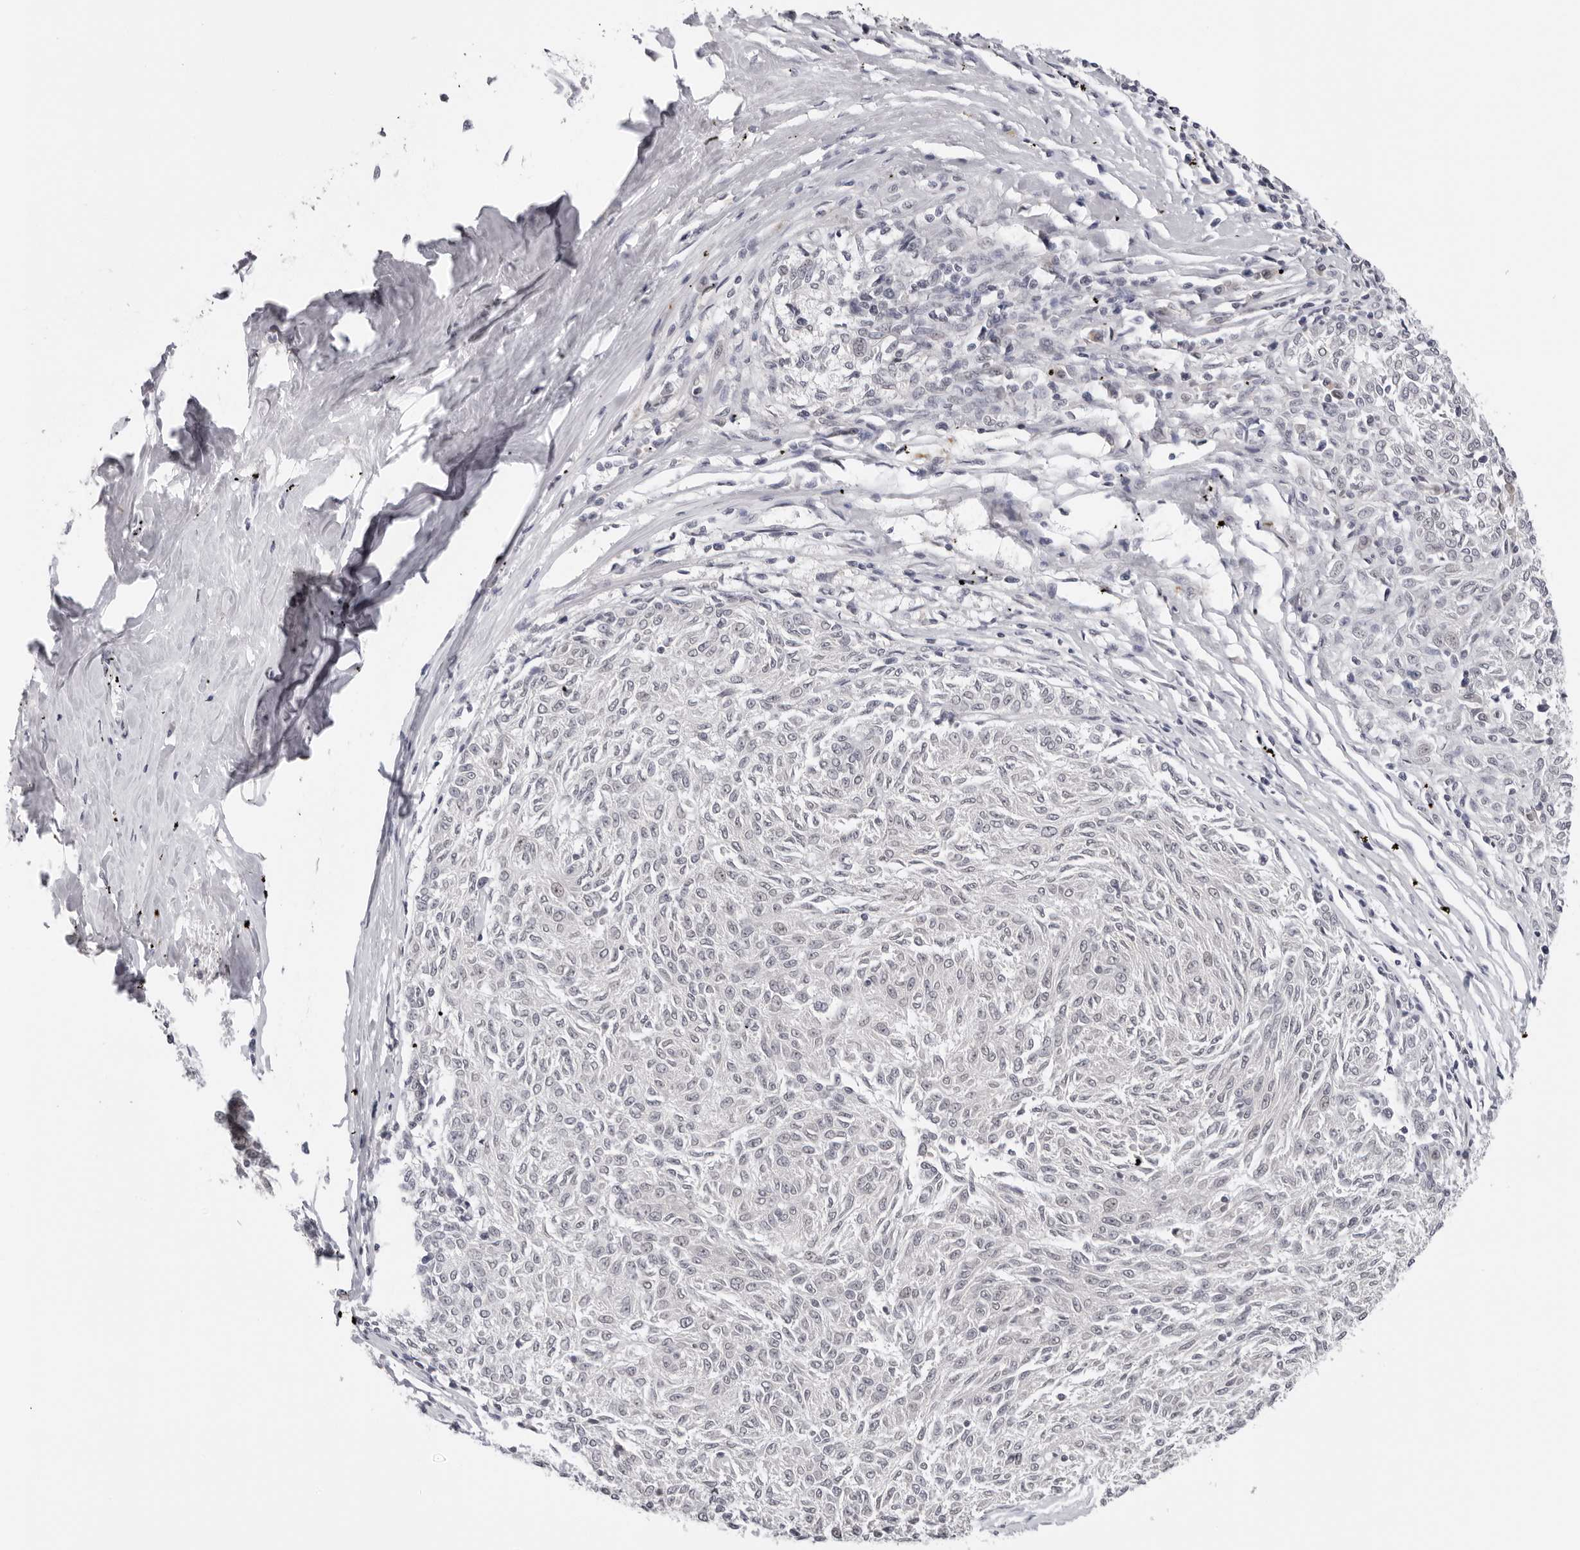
{"staining": {"intensity": "negative", "quantity": "none", "location": "none"}, "tissue": "melanoma", "cell_type": "Tumor cells", "image_type": "cancer", "snomed": [{"axis": "morphology", "description": "Malignant melanoma, NOS"}, {"axis": "topography", "description": "Skin"}], "caption": "Immunohistochemical staining of human melanoma shows no significant staining in tumor cells.", "gene": "PRUNE1", "patient": {"sex": "female", "age": 72}}